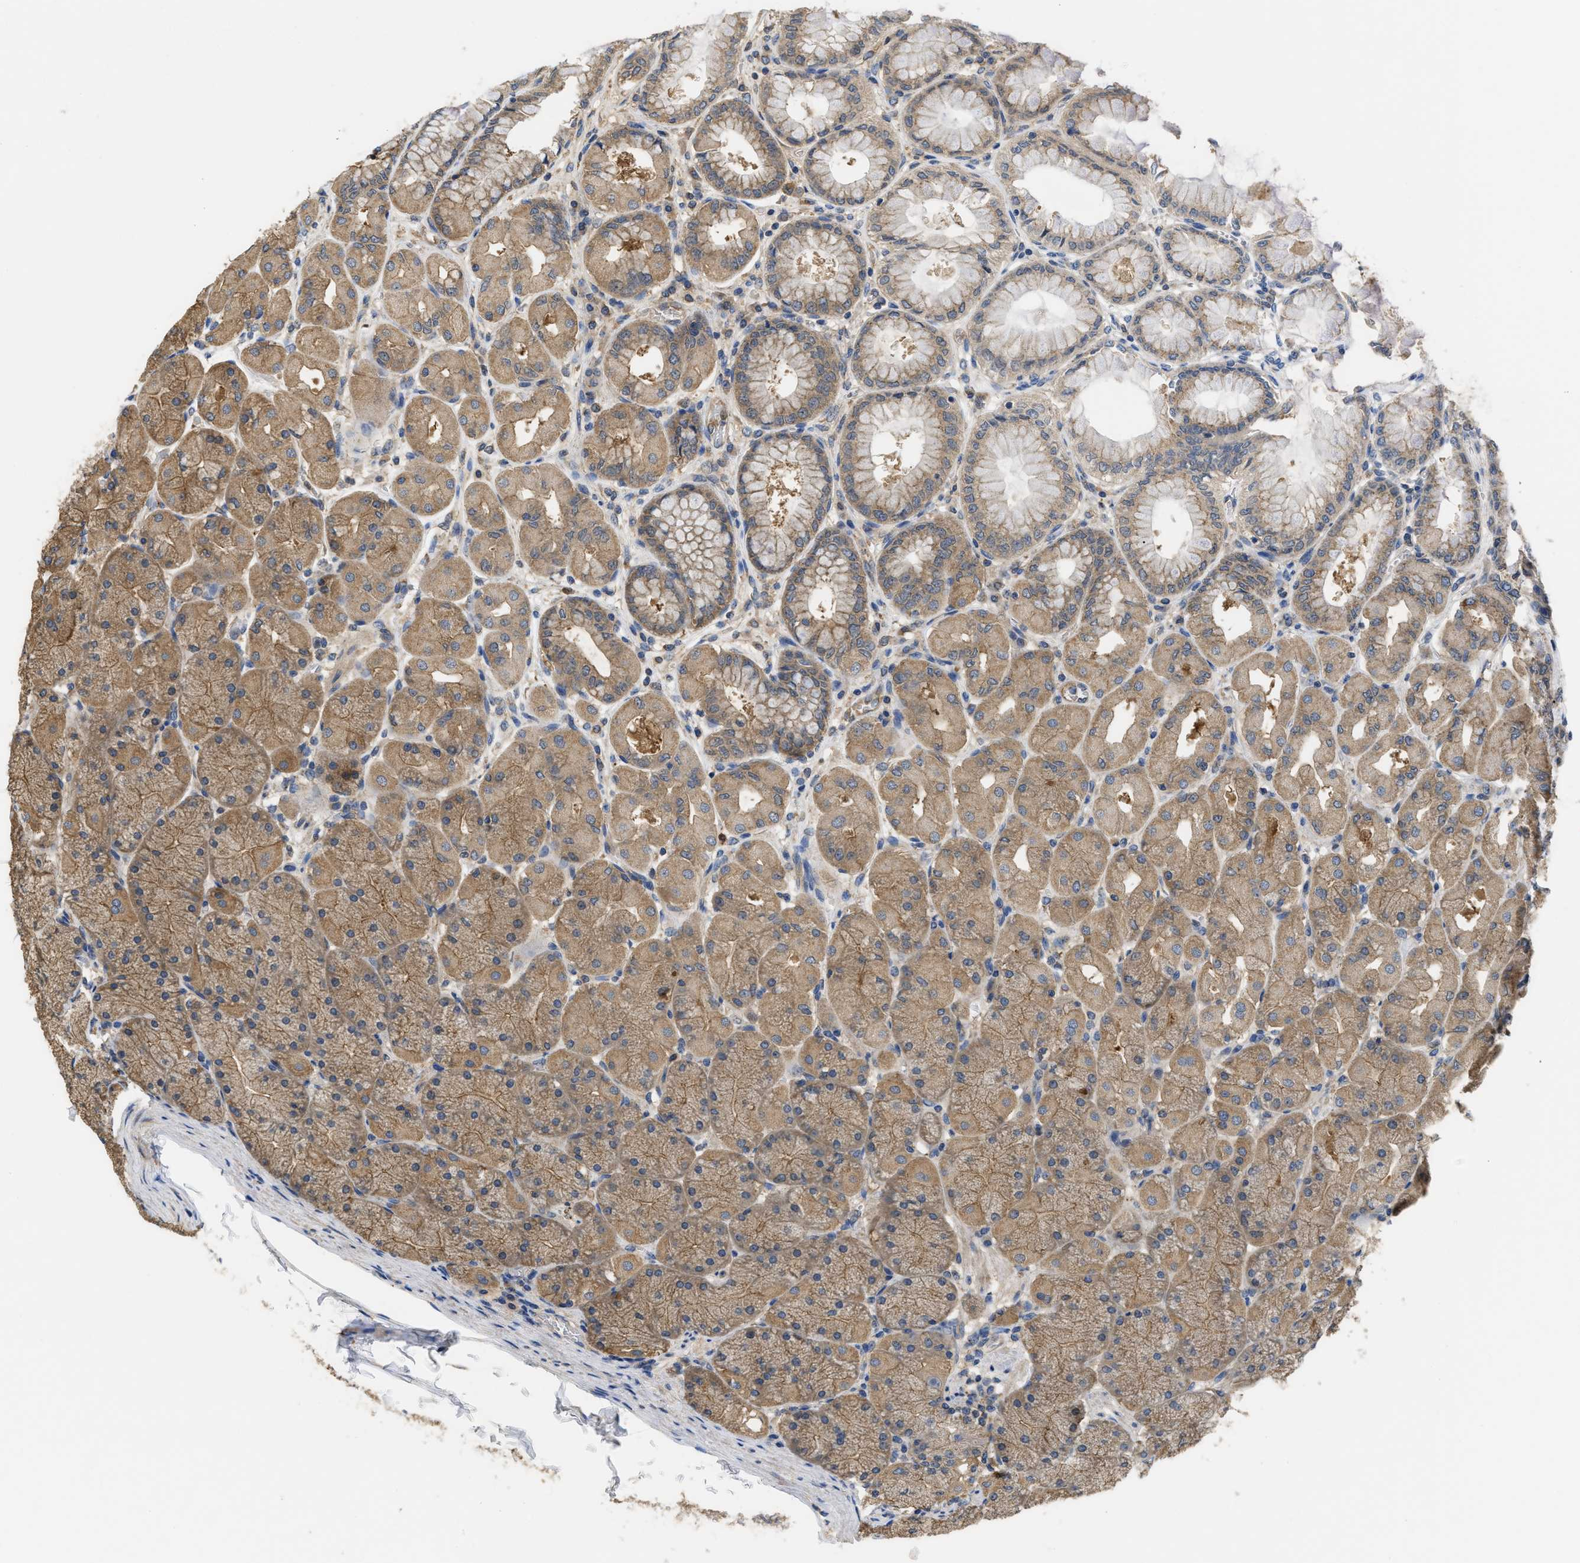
{"staining": {"intensity": "moderate", "quantity": ">75%", "location": "cytoplasmic/membranous"}, "tissue": "stomach", "cell_type": "Glandular cells", "image_type": "normal", "snomed": [{"axis": "morphology", "description": "Normal tissue, NOS"}, {"axis": "topography", "description": "Stomach, upper"}], "caption": "DAB (3,3'-diaminobenzidine) immunohistochemical staining of benign human stomach demonstrates moderate cytoplasmic/membranous protein expression in about >75% of glandular cells.", "gene": "RNF216", "patient": {"sex": "female", "age": 56}}